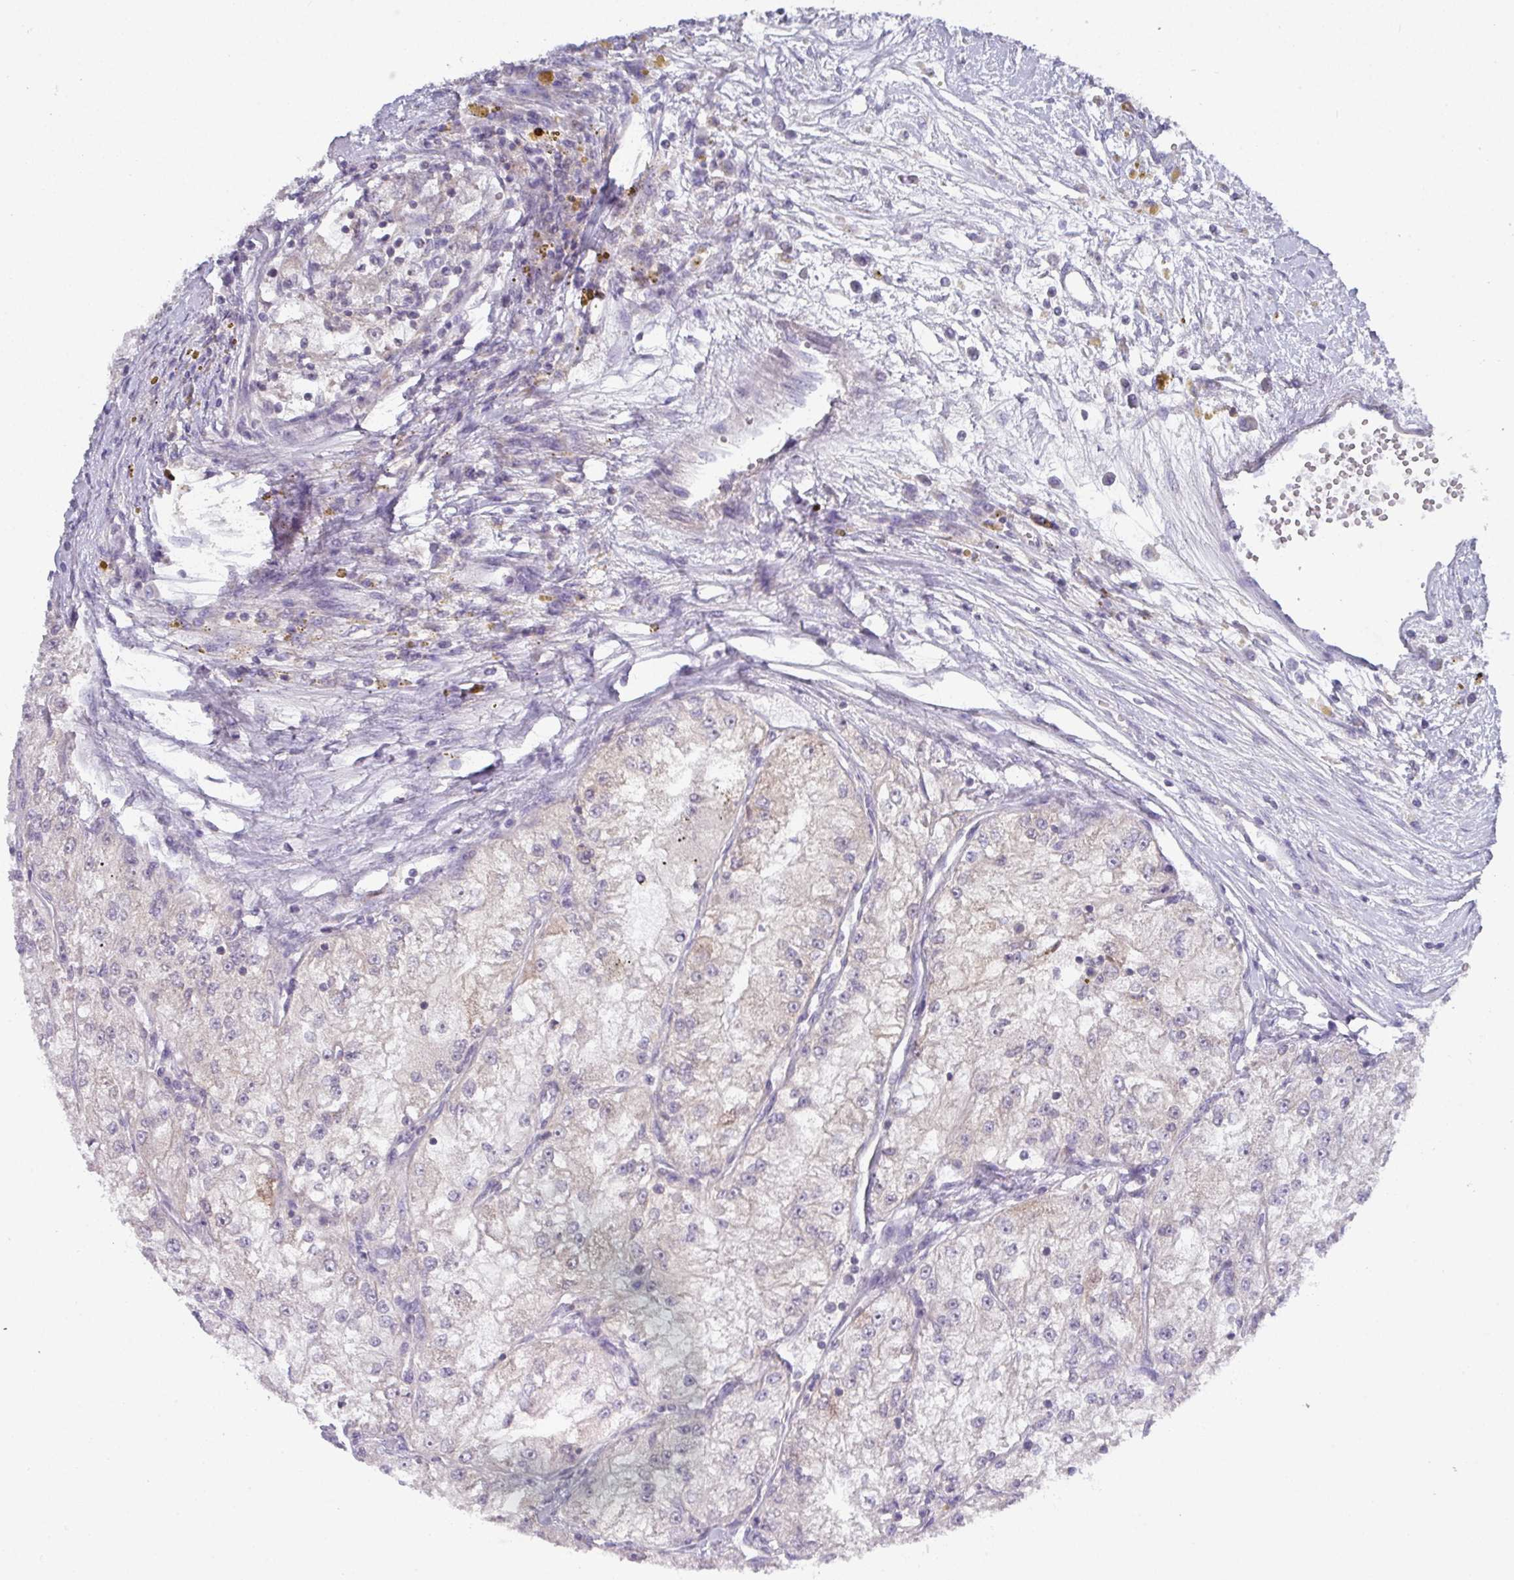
{"staining": {"intensity": "moderate", "quantity": "<25%", "location": "cytoplasmic/membranous"}, "tissue": "renal cancer", "cell_type": "Tumor cells", "image_type": "cancer", "snomed": [{"axis": "morphology", "description": "Adenocarcinoma, NOS"}, {"axis": "topography", "description": "Kidney"}], "caption": "A micrograph of renal adenocarcinoma stained for a protein exhibits moderate cytoplasmic/membranous brown staining in tumor cells. (Brightfield microscopy of DAB IHC at high magnification).", "gene": "DCAF12L2", "patient": {"sex": "female", "age": 72}}